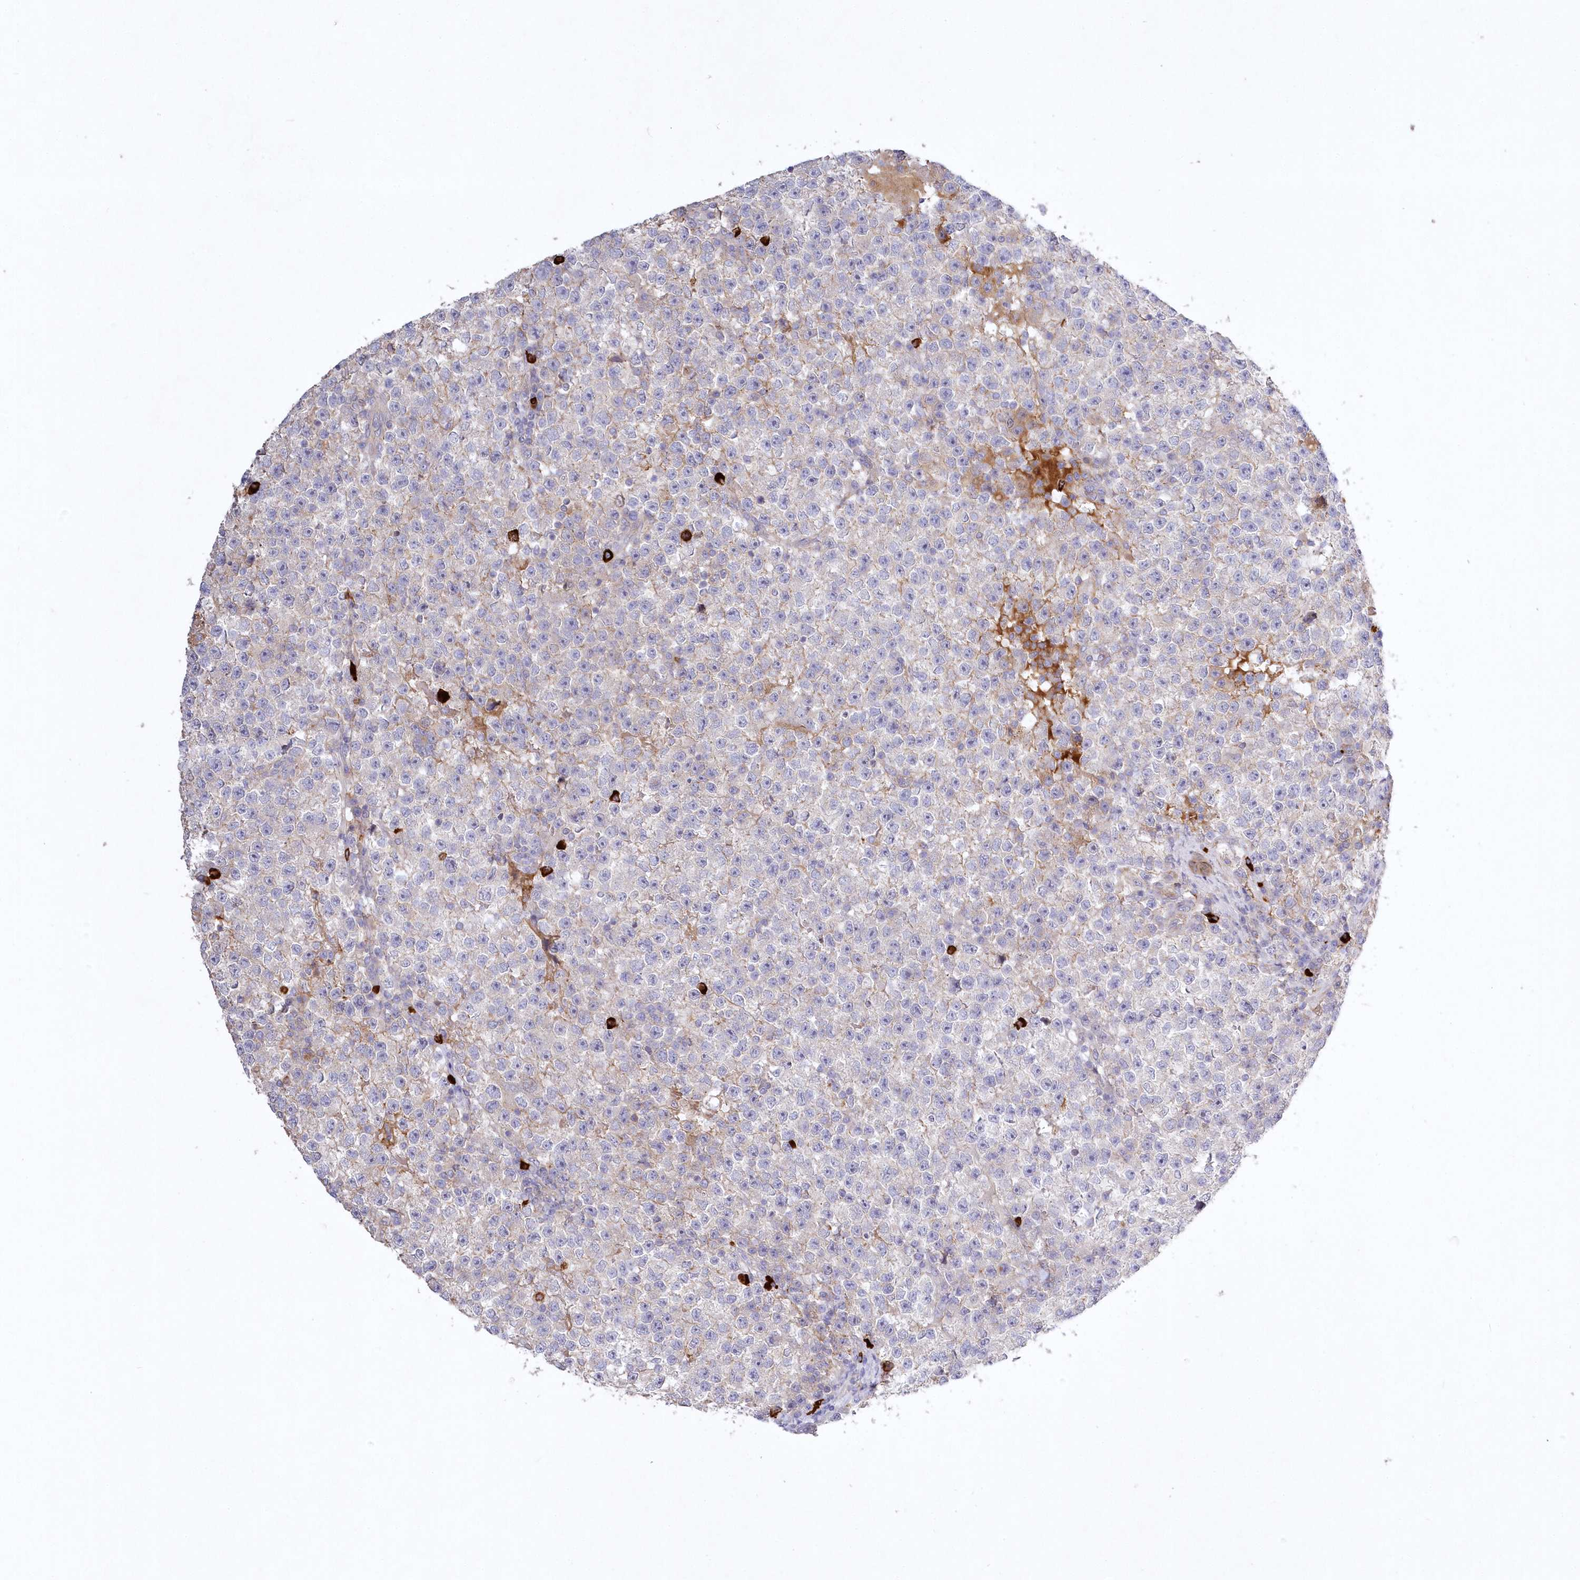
{"staining": {"intensity": "weak", "quantity": "<25%", "location": "cytoplasmic/membranous"}, "tissue": "testis cancer", "cell_type": "Tumor cells", "image_type": "cancer", "snomed": [{"axis": "morphology", "description": "Seminoma, NOS"}, {"axis": "topography", "description": "Testis"}], "caption": "Human testis cancer stained for a protein using IHC reveals no expression in tumor cells.", "gene": "WBP1L", "patient": {"sex": "male", "age": 22}}